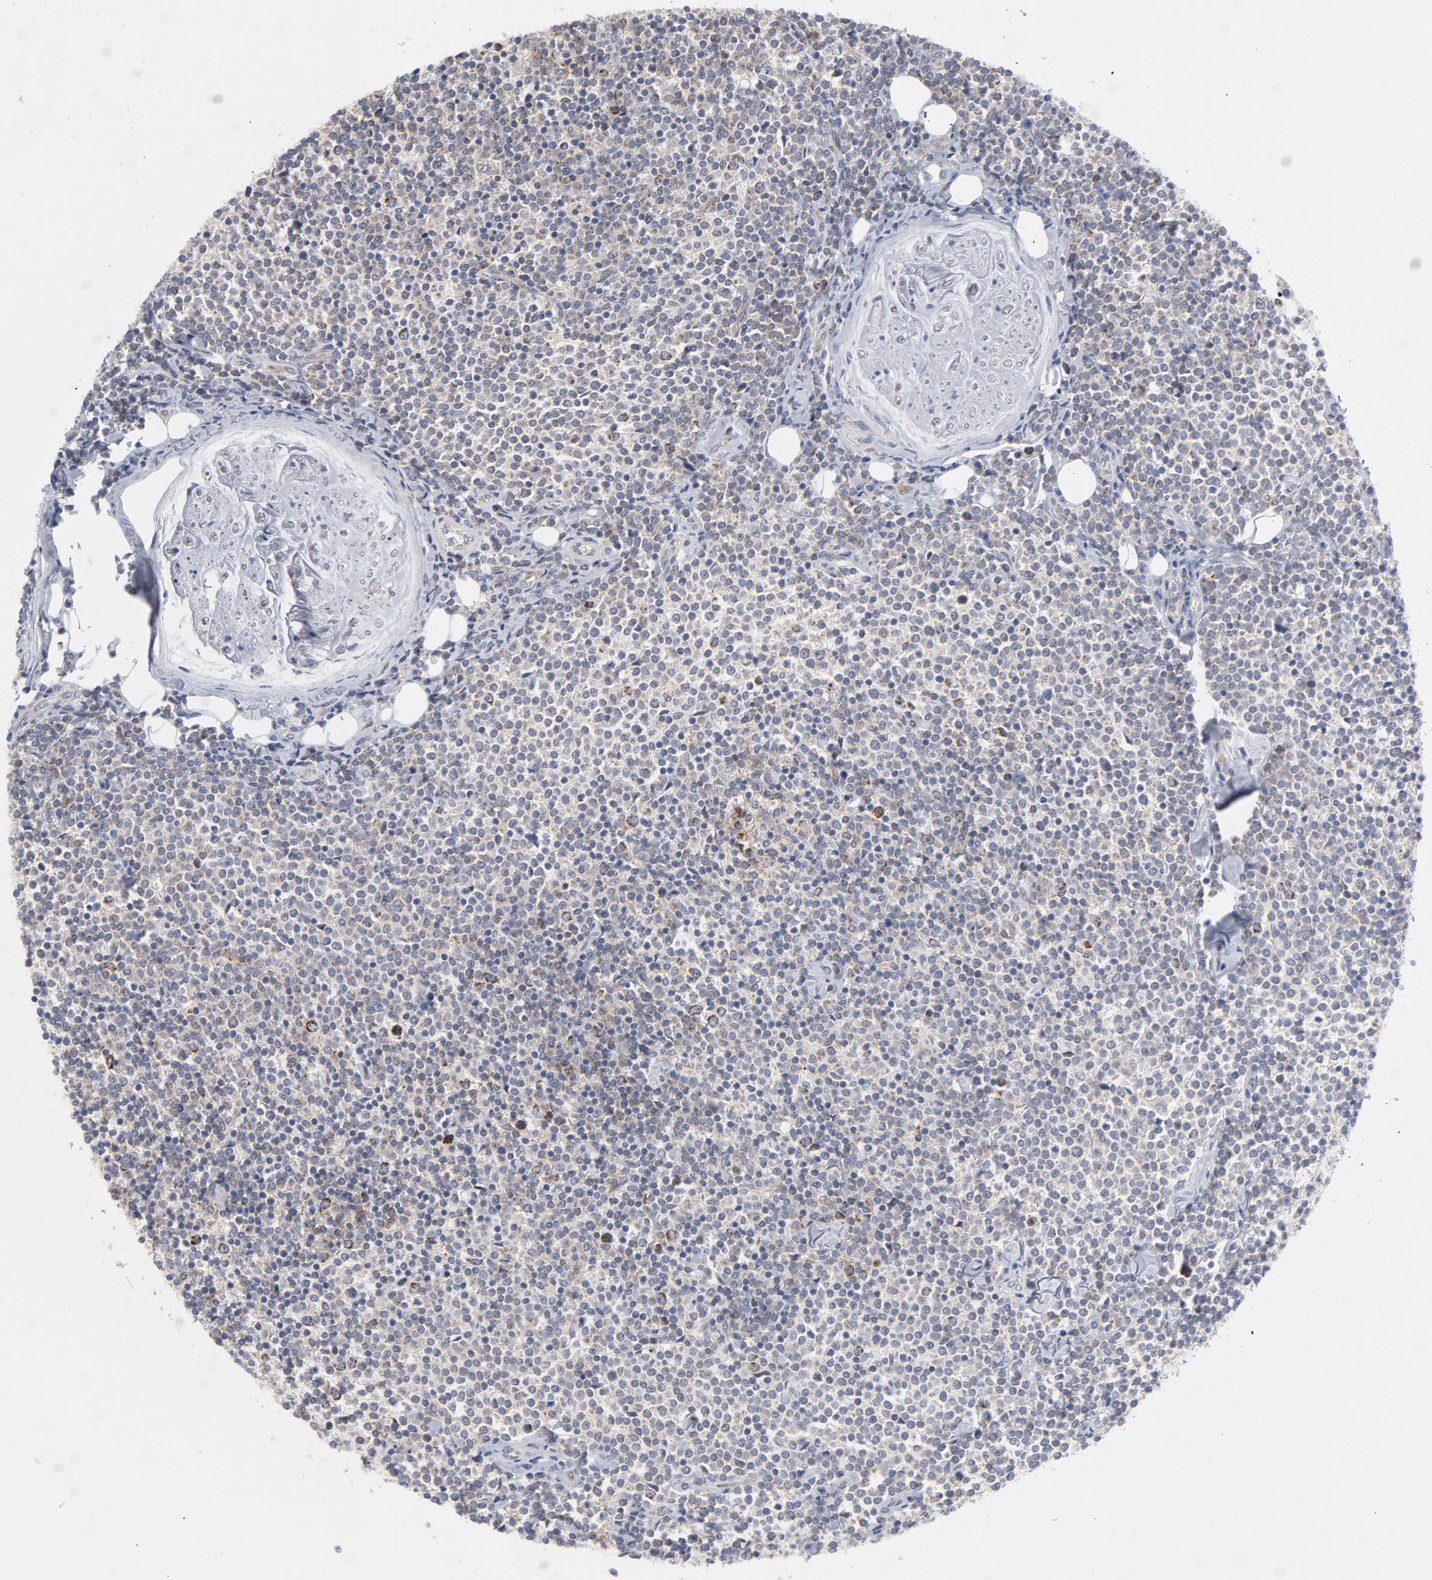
{"staining": {"intensity": "weak", "quantity": "<25%", "location": "cytoplasmic/membranous"}, "tissue": "lymphoma", "cell_type": "Tumor cells", "image_type": "cancer", "snomed": [{"axis": "morphology", "description": "Malignant lymphoma, non-Hodgkin's type, Low grade"}, {"axis": "topography", "description": "Soft tissue"}], "caption": "Immunohistochemical staining of human lymphoma exhibits no significant staining in tumor cells.", "gene": "OXA1L", "patient": {"sex": "male", "age": 92}}